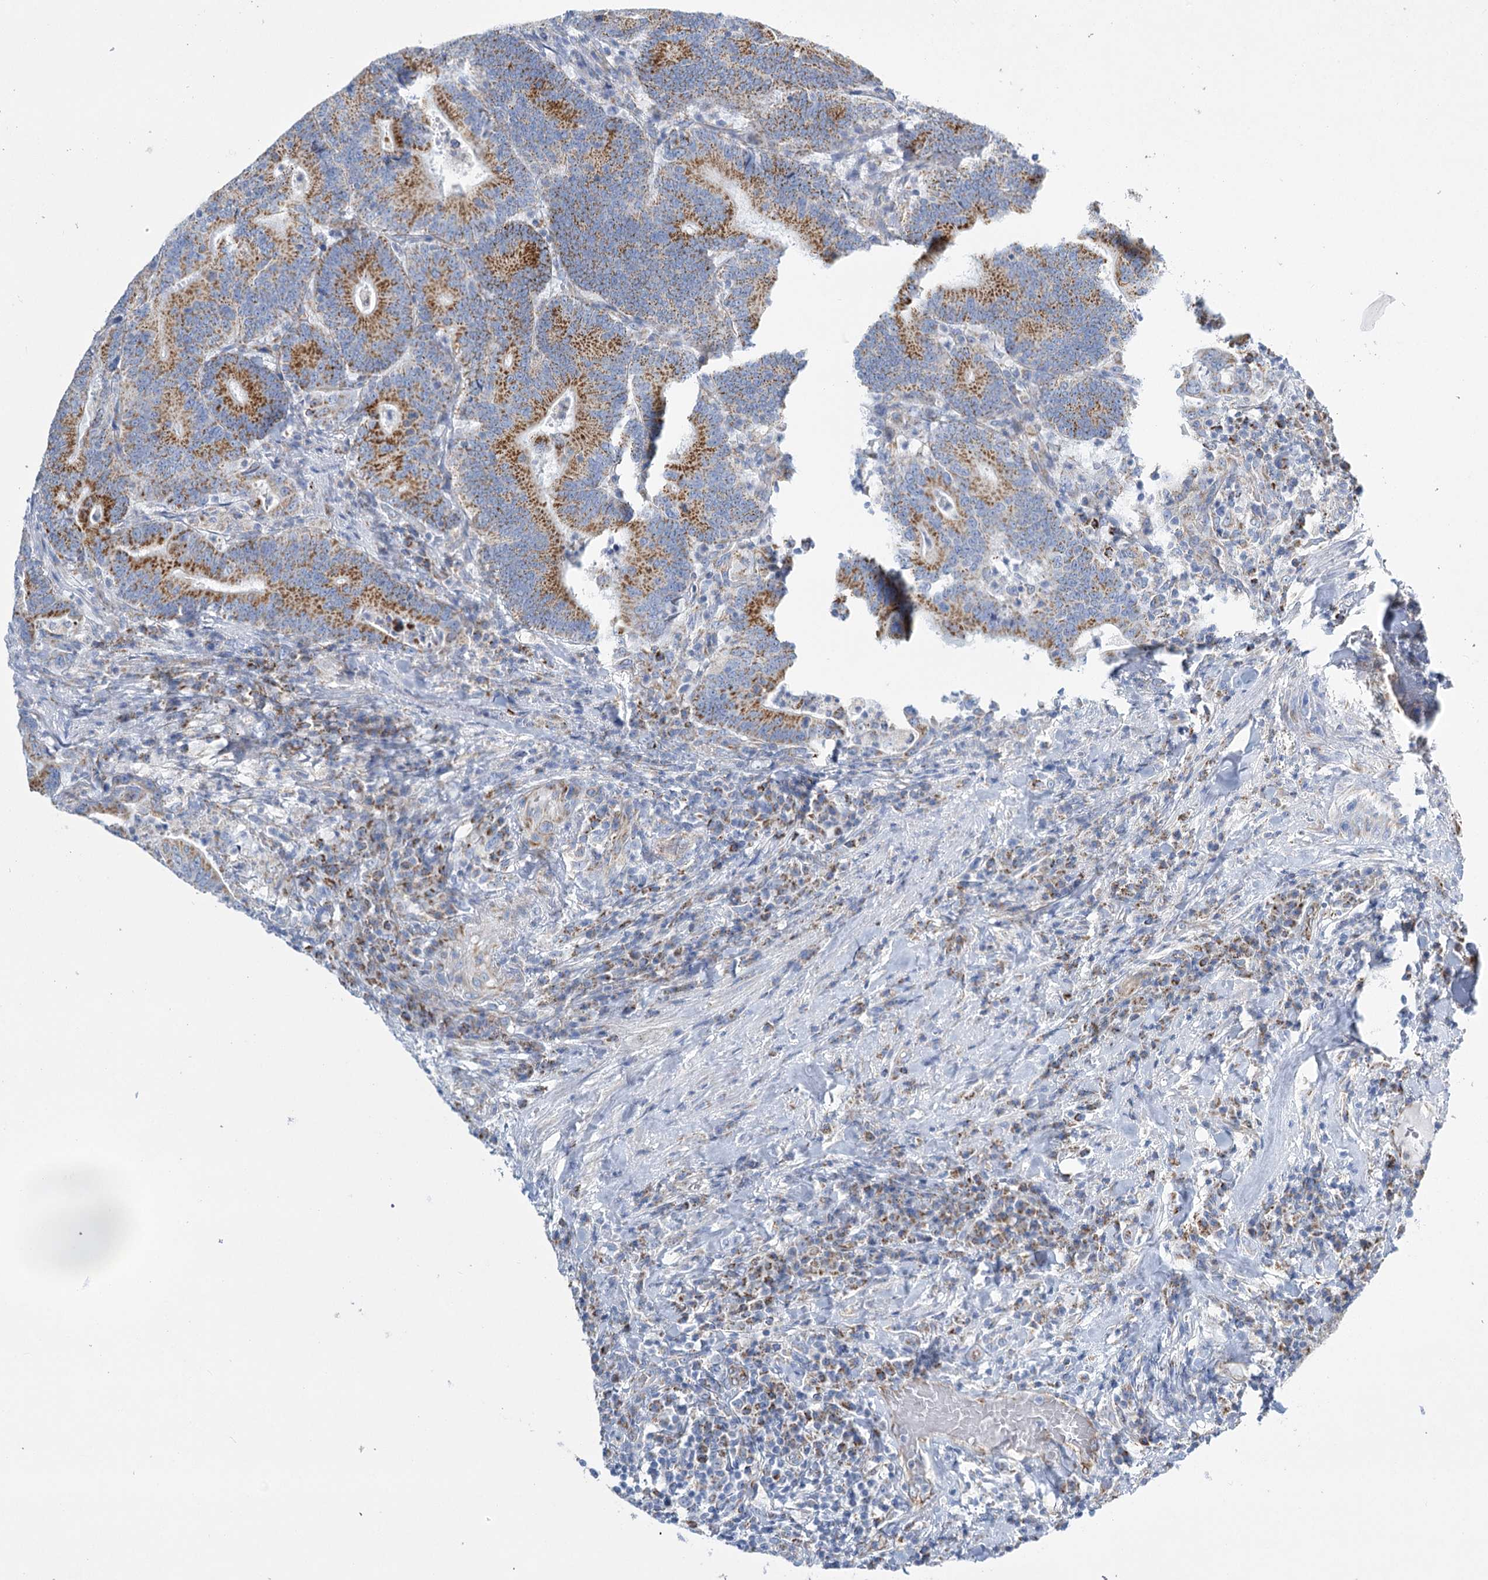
{"staining": {"intensity": "moderate", "quantity": "25%-75%", "location": "cytoplasmic/membranous"}, "tissue": "colorectal cancer", "cell_type": "Tumor cells", "image_type": "cancer", "snomed": [{"axis": "morphology", "description": "Adenocarcinoma, NOS"}, {"axis": "topography", "description": "Colon"}], "caption": "Immunohistochemistry (DAB (3,3'-diaminobenzidine)) staining of colorectal cancer shows moderate cytoplasmic/membranous protein expression in approximately 25%-75% of tumor cells.", "gene": "DHTKD1", "patient": {"sex": "female", "age": 66}}